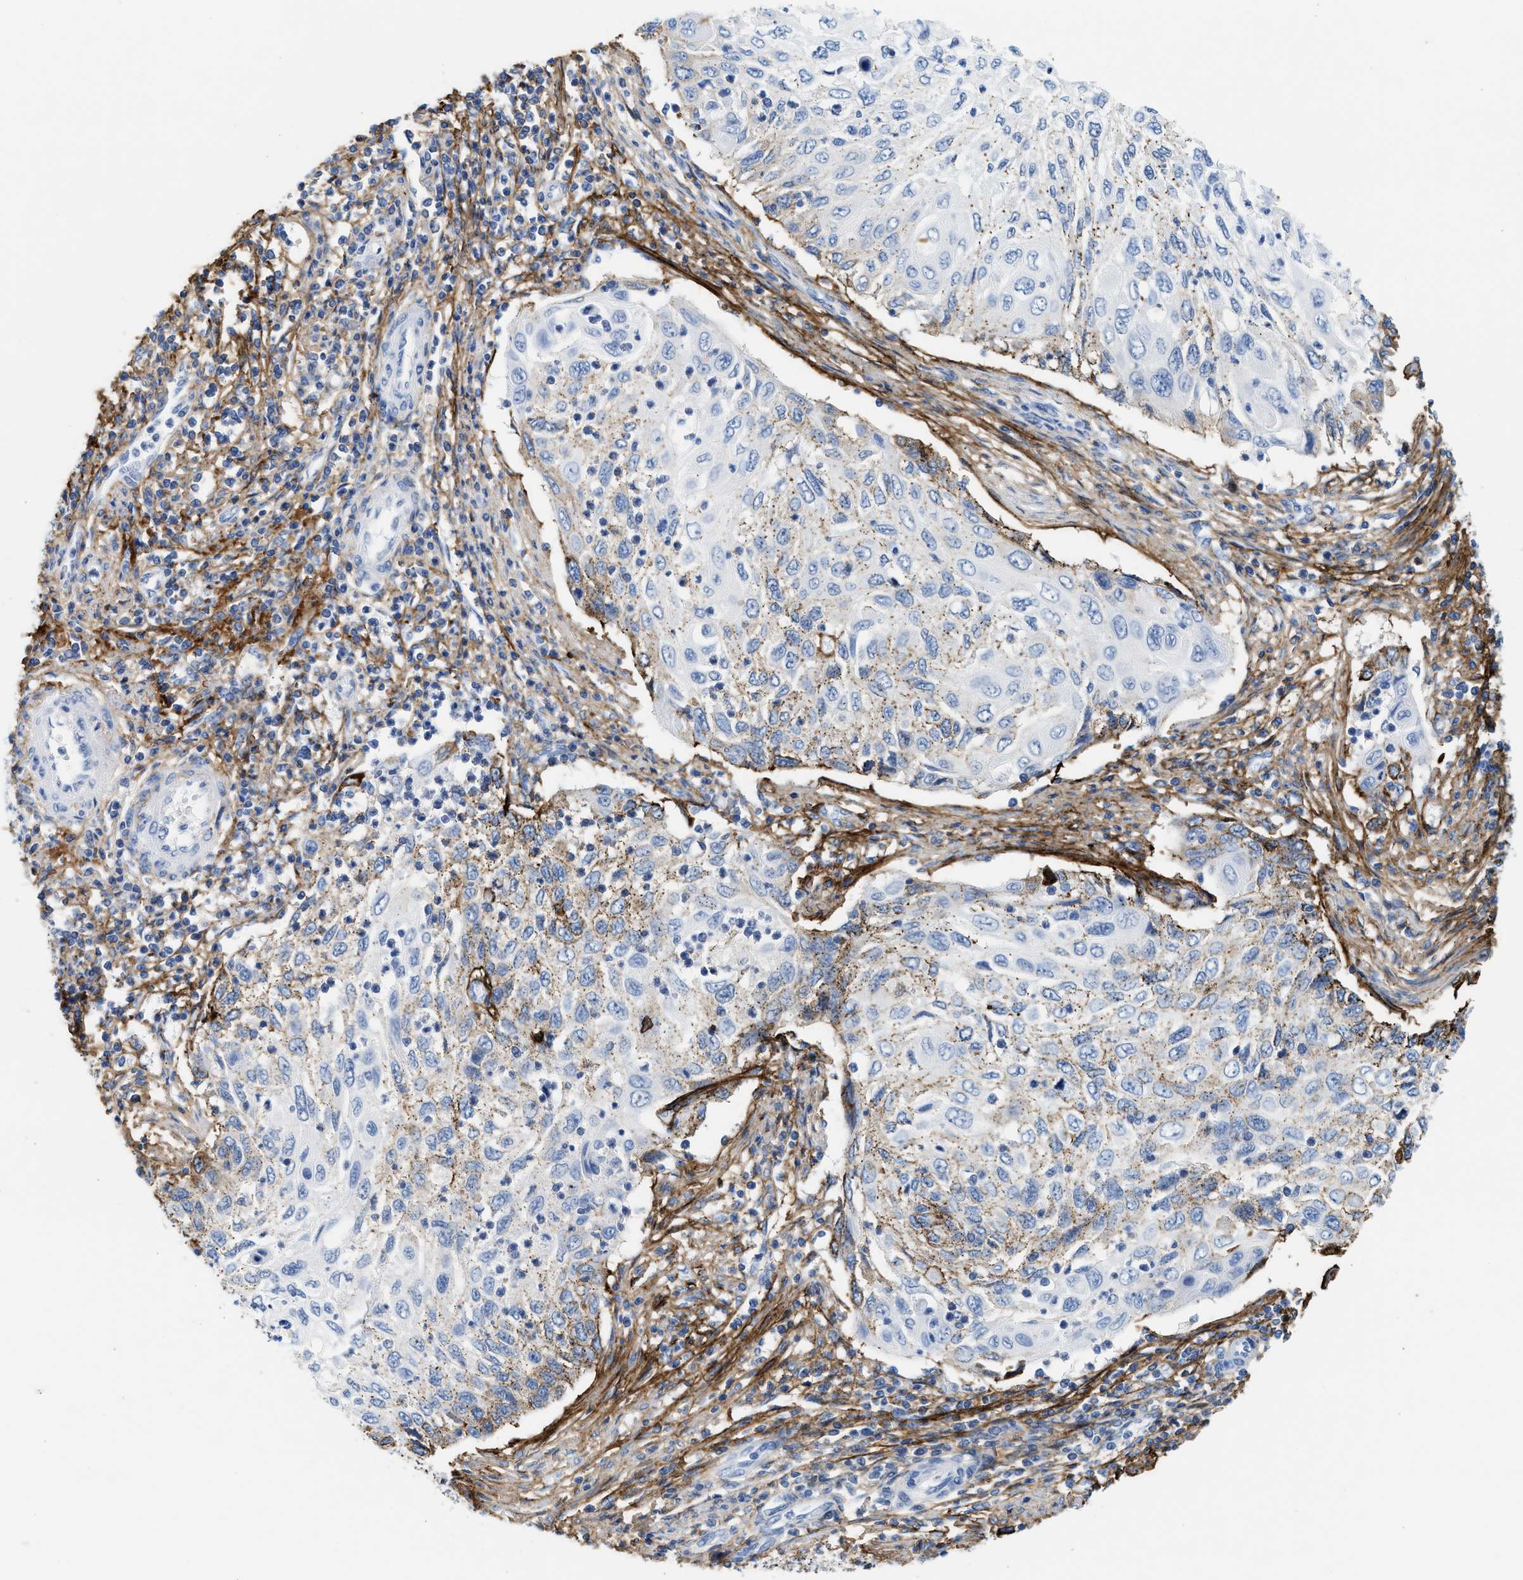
{"staining": {"intensity": "moderate", "quantity": "<25%", "location": "cytoplasmic/membranous"}, "tissue": "cervical cancer", "cell_type": "Tumor cells", "image_type": "cancer", "snomed": [{"axis": "morphology", "description": "Squamous cell carcinoma, NOS"}, {"axis": "topography", "description": "Cervix"}], "caption": "Immunohistochemical staining of human cervical squamous cell carcinoma shows low levels of moderate cytoplasmic/membranous protein expression in approximately <25% of tumor cells. (DAB (3,3'-diaminobenzidine) IHC, brown staining for protein, blue staining for nuclei).", "gene": "TNR", "patient": {"sex": "female", "age": 70}}